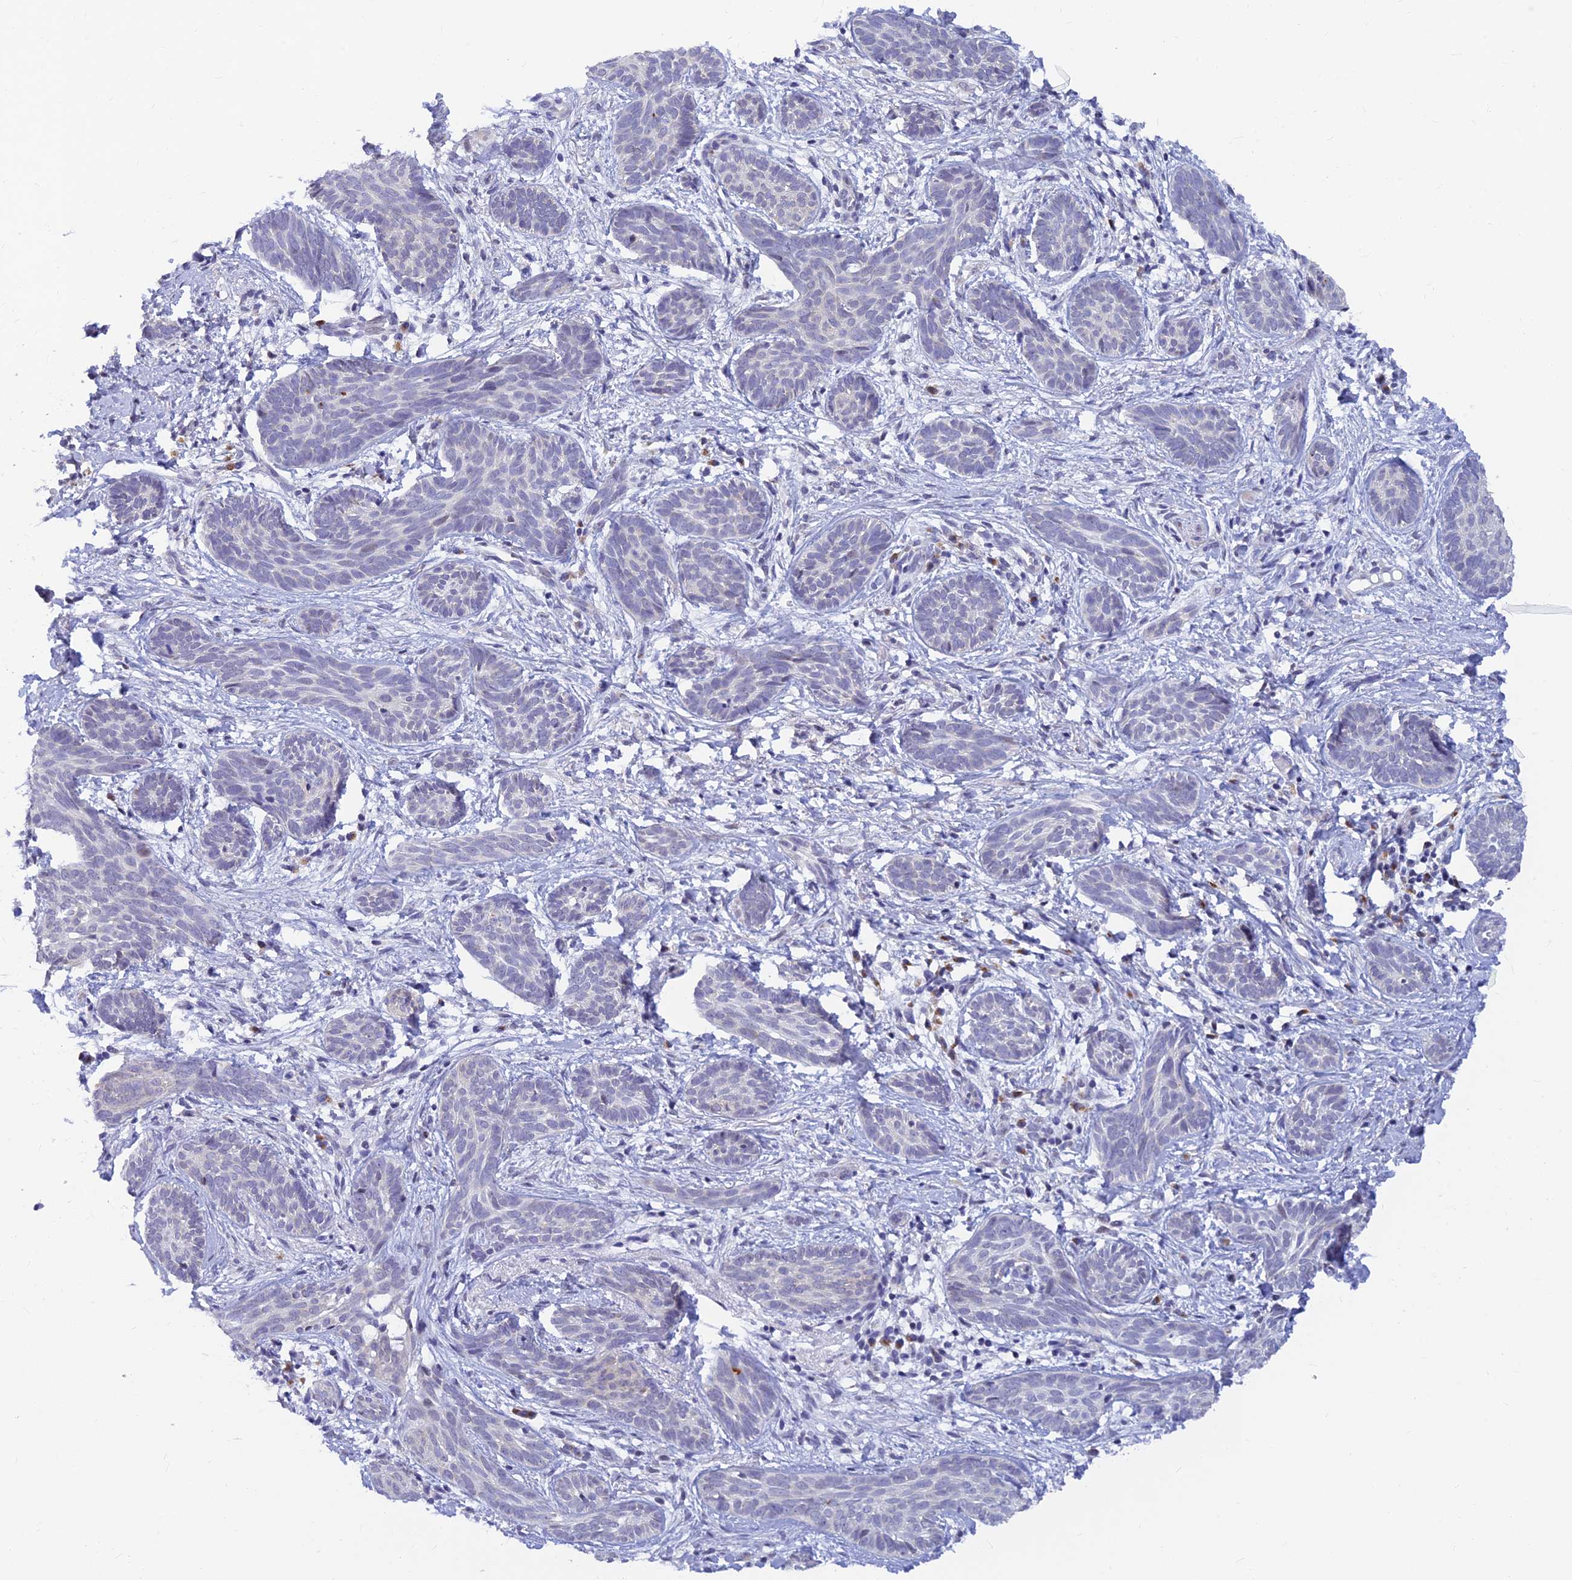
{"staining": {"intensity": "negative", "quantity": "none", "location": "none"}, "tissue": "skin cancer", "cell_type": "Tumor cells", "image_type": "cancer", "snomed": [{"axis": "morphology", "description": "Basal cell carcinoma"}, {"axis": "topography", "description": "Skin"}], "caption": "Immunohistochemistry of human skin basal cell carcinoma exhibits no staining in tumor cells. The staining is performed using DAB (3,3'-diaminobenzidine) brown chromogen with nuclei counter-stained in using hematoxylin.", "gene": "INKA1", "patient": {"sex": "female", "age": 81}}